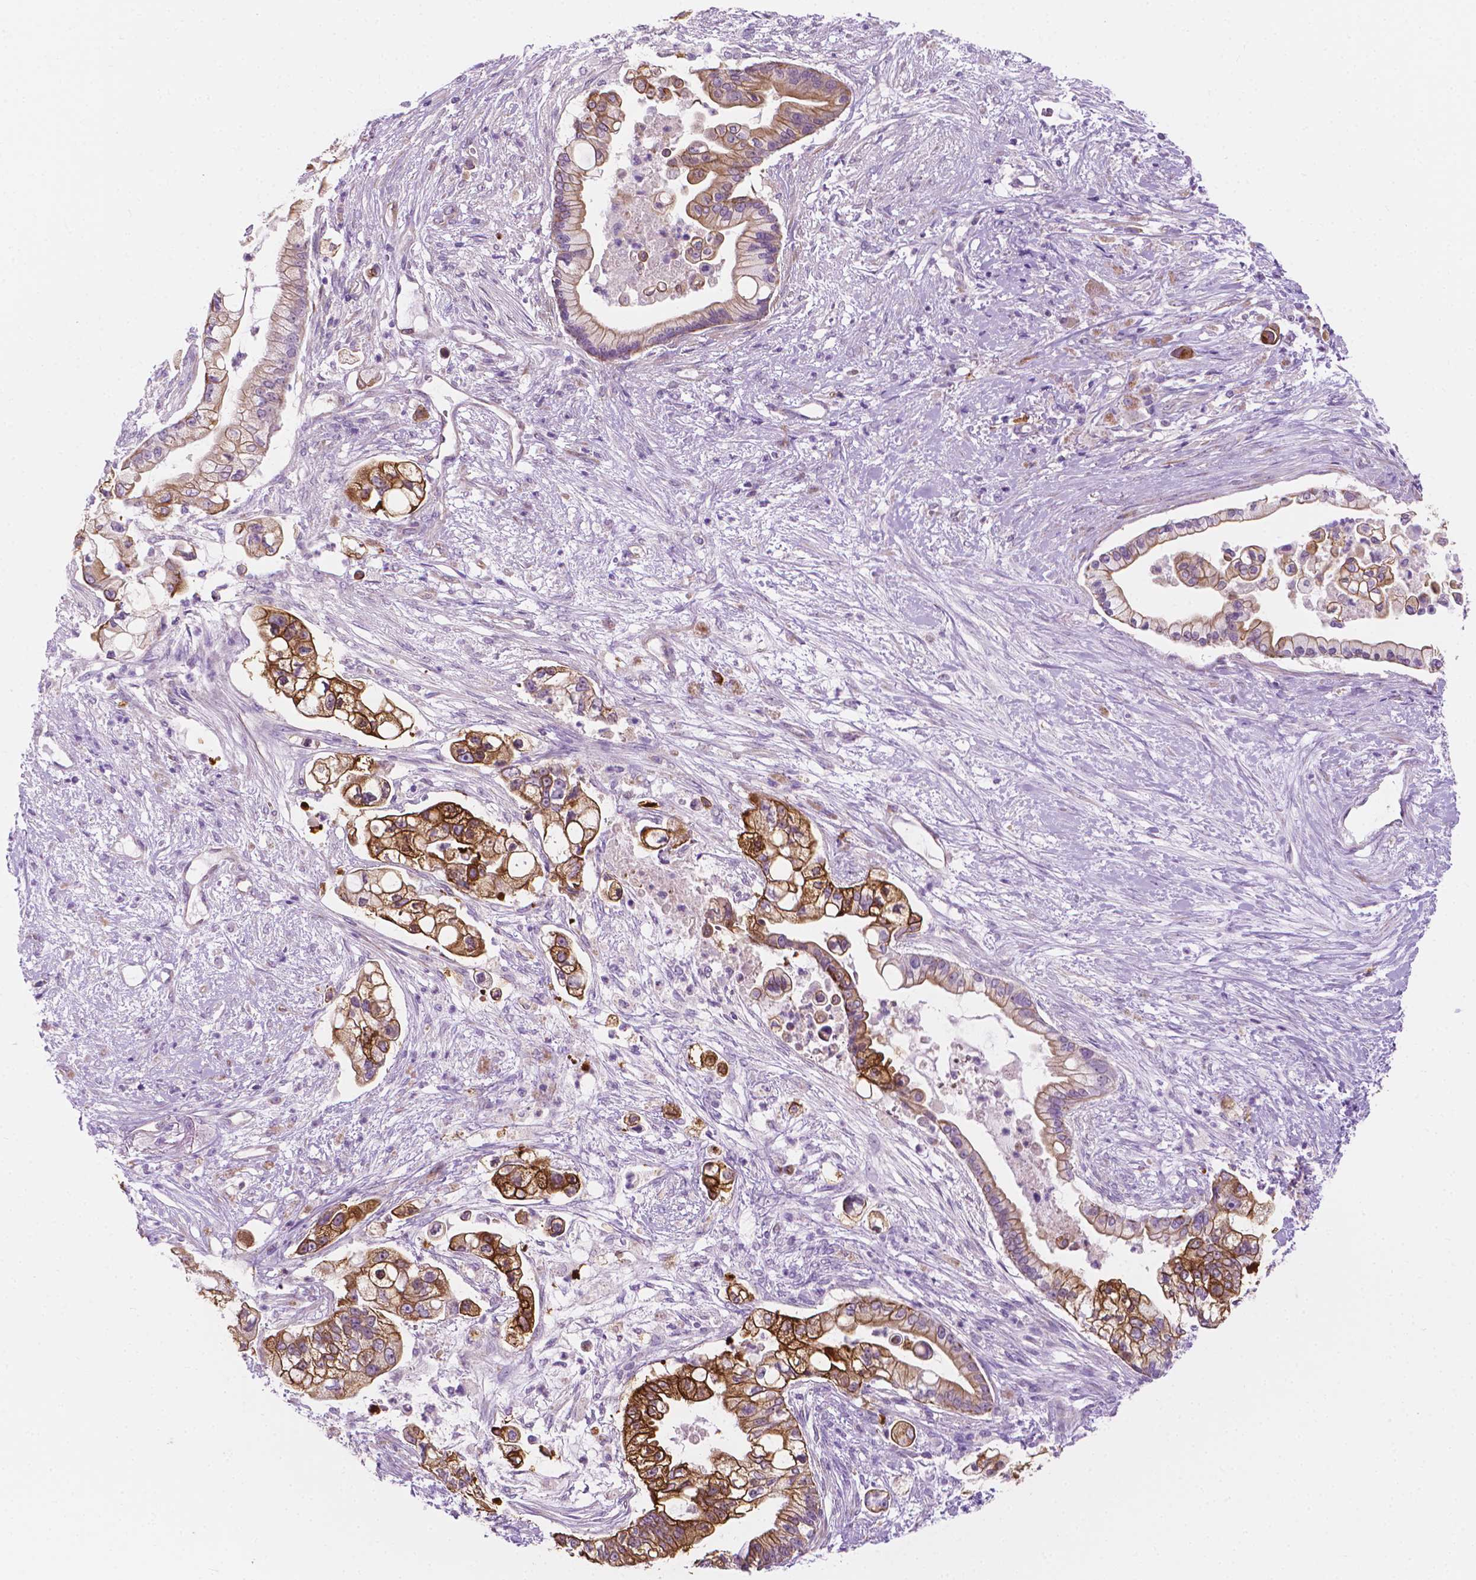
{"staining": {"intensity": "moderate", "quantity": ">75%", "location": "cytoplasmic/membranous"}, "tissue": "pancreatic cancer", "cell_type": "Tumor cells", "image_type": "cancer", "snomed": [{"axis": "morphology", "description": "Adenocarcinoma, NOS"}, {"axis": "topography", "description": "Pancreas"}], "caption": "Immunohistochemistry (IHC) of pancreatic cancer (adenocarcinoma) shows medium levels of moderate cytoplasmic/membranous staining in approximately >75% of tumor cells. (brown staining indicates protein expression, while blue staining denotes nuclei).", "gene": "EPPK1", "patient": {"sex": "female", "age": 69}}